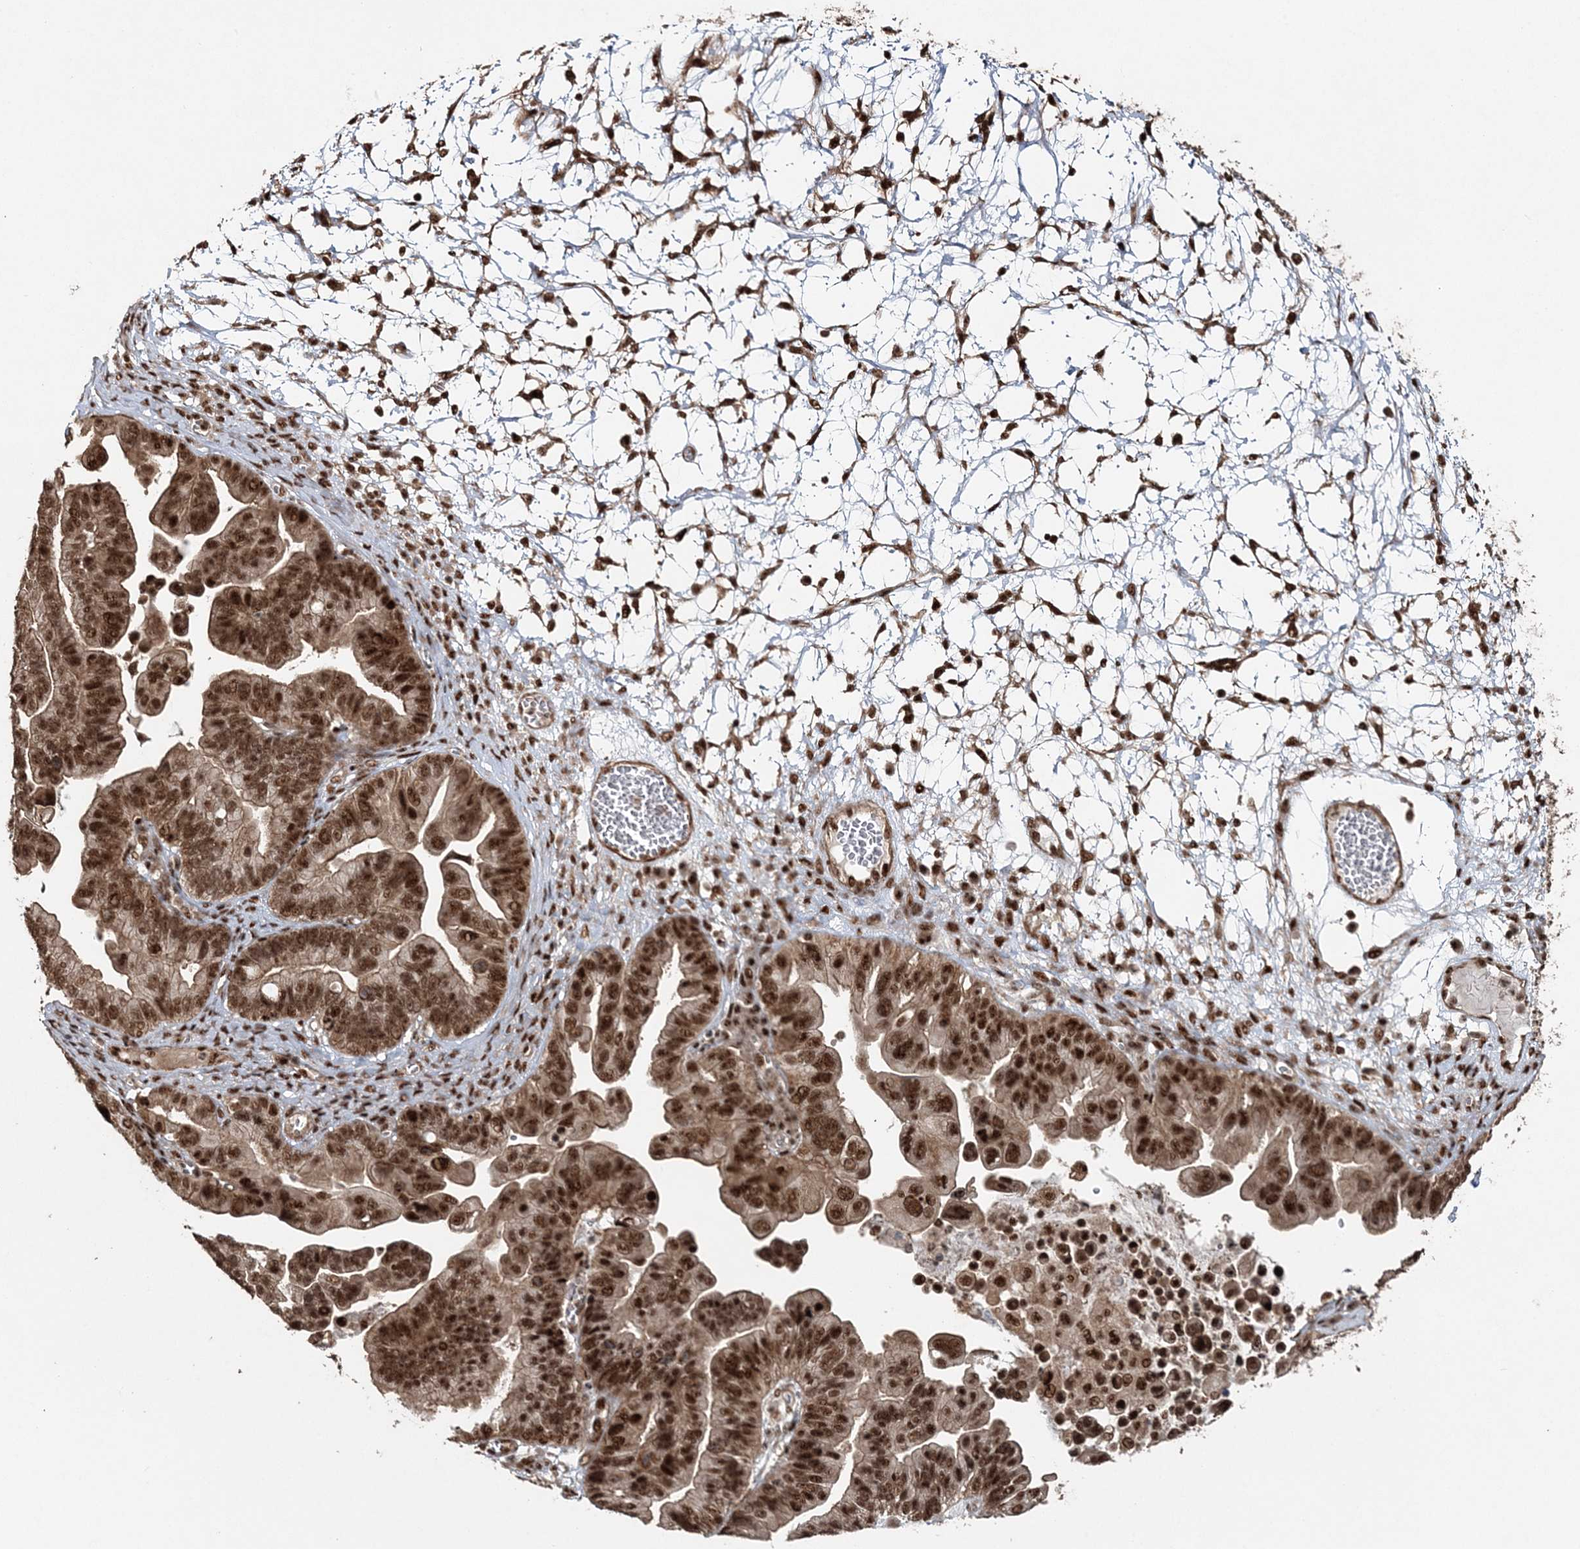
{"staining": {"intensity": "strong", "quantity": ">75%", "location": "nuclear"}, "tissue": "ovarian cancer", "cell_type": "Tumor cells", "image_type": "cancer", "snomed": [{"axis": "morphology", "description": "Cystadenocarcinoma, serous, NOS"}, {"axis": "topography", "description": "Ovary"}], "caption": "Immunohistochemical staining of human ovarian serous cystadenocarcinoma reveals high levels of strong nuclear protein staining in approximately >75% of tumor cells.", "gene": "EXOSC8", "patient": {"sex": "female", "age": 56}}